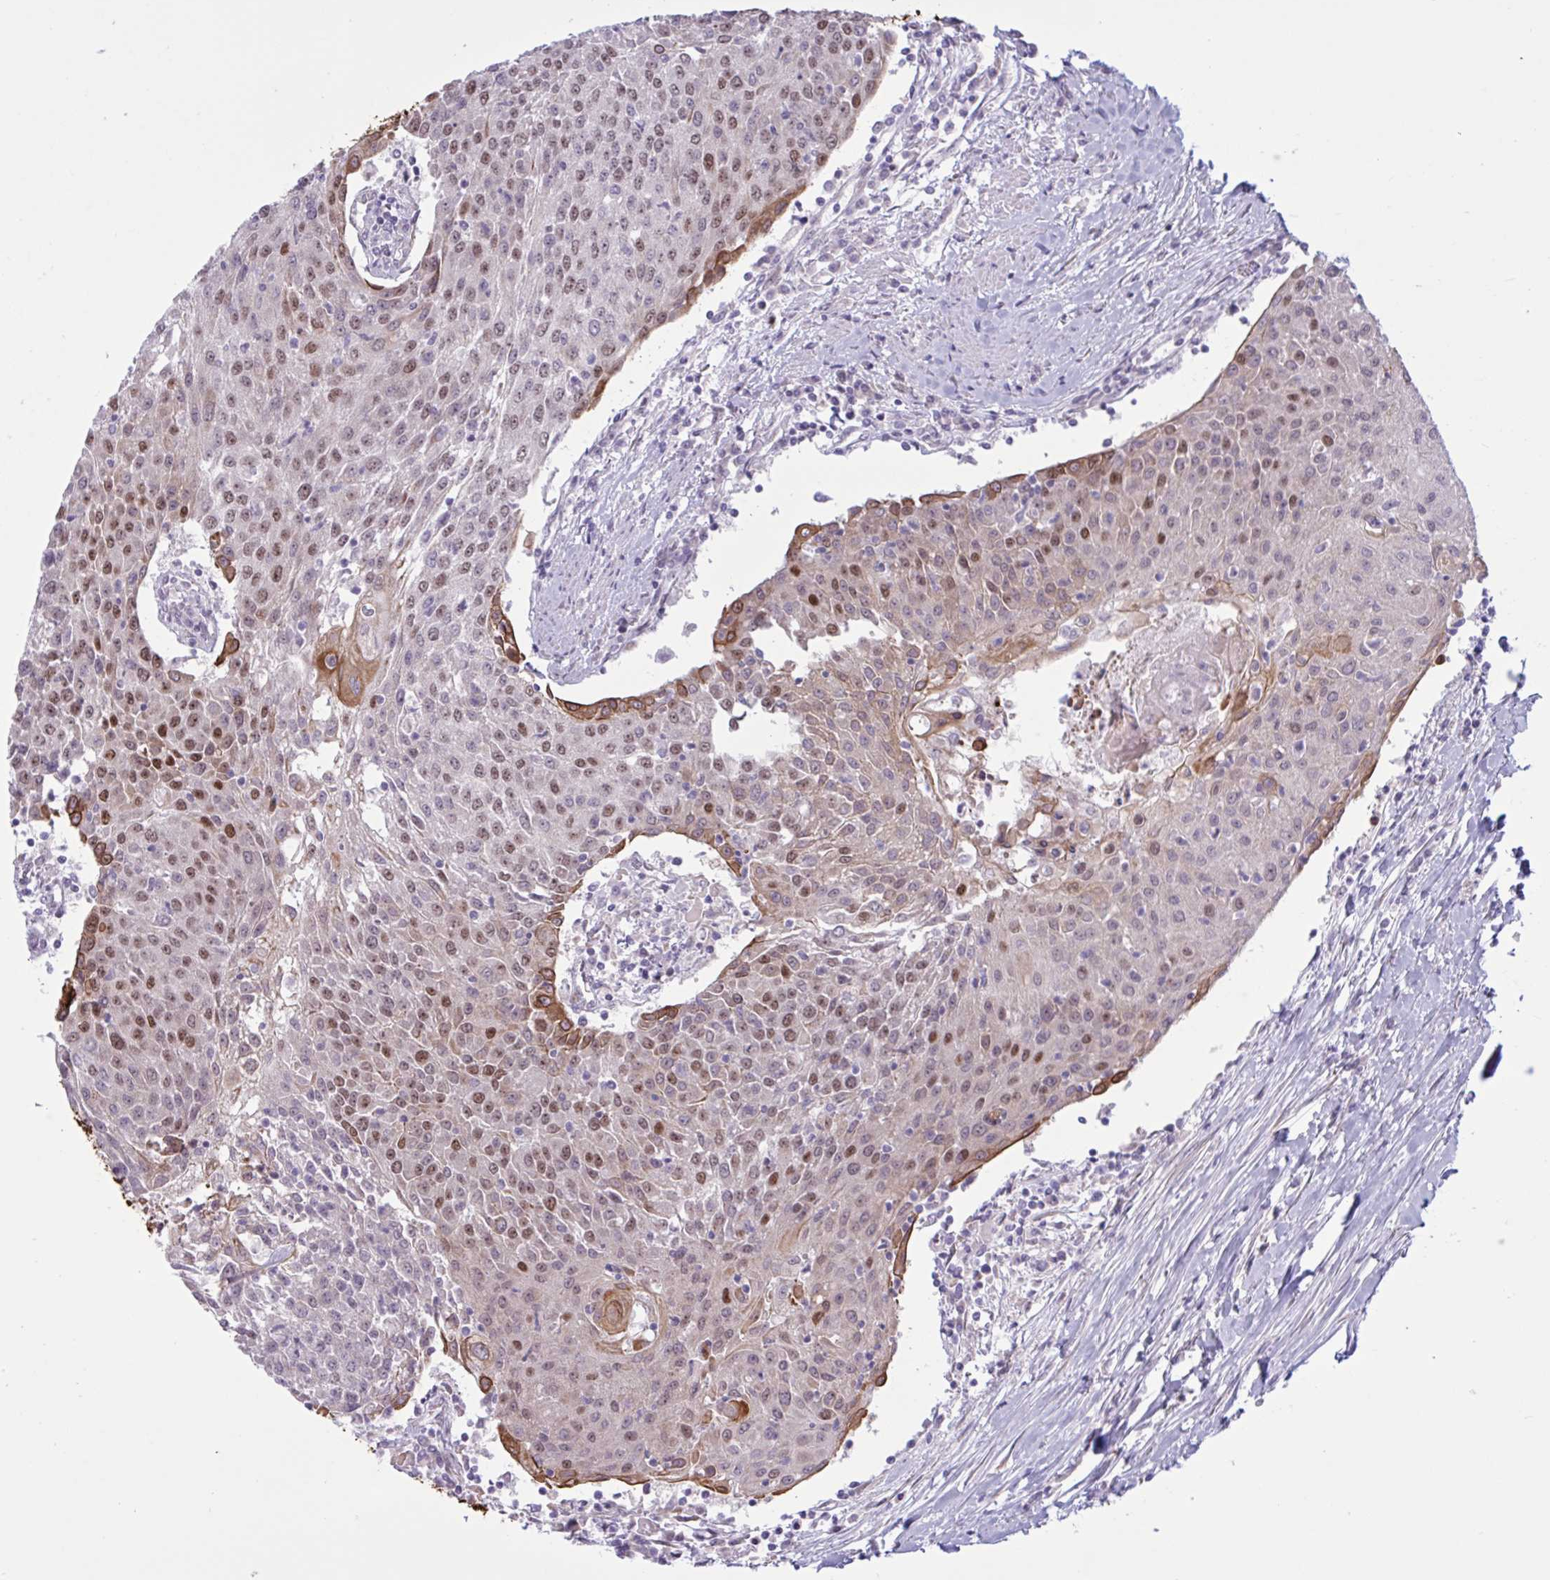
{"staining": {"intensity": "moderate", "quantity": "25%-75%", "location": "nuclear"}, "tissue": "urothelial cancer", "cell_type": "Tumor cells", "image_type": "cancer", "snomed": [{"axis": "morphology", "description": "Urothelial carcinoma, High grade"}, {"axis": "topography", "description": "Urinary bladder"}], "caption": "The histopathology image reveals a brown stain indicating the presence of a protein in the nuclear of tumor cells in urothelial cancer.", "gene": "PRMT6", "patient": {"sex": "female", "age": 85}}